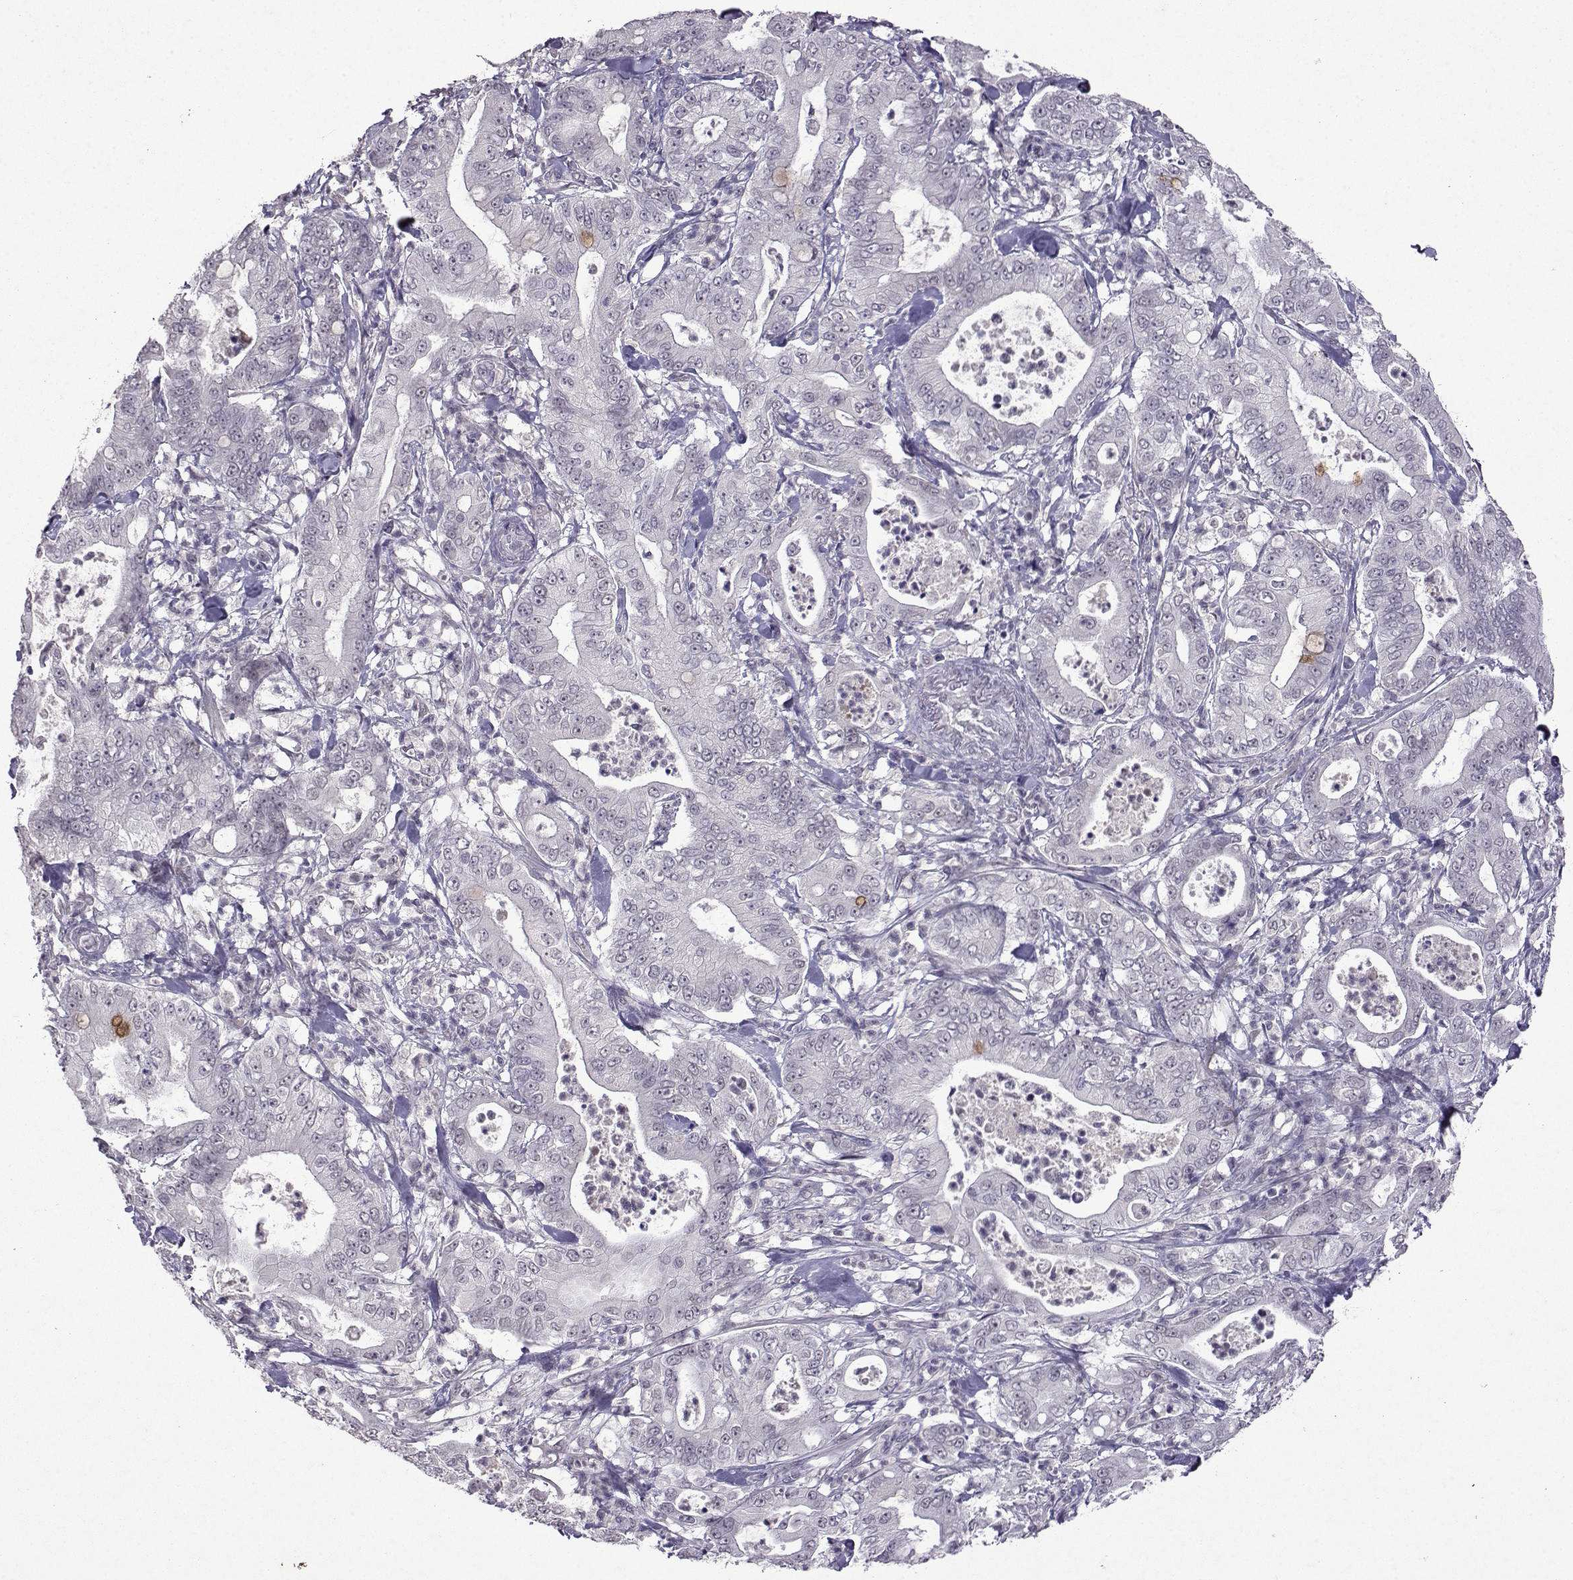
{"staining": {"intensity": "negative", "quantity": "none", "location": "none"}, "tissue": "pancreatic cancer", "cell_type": "Tumor cells", "image_type": "cancer", "snomed": [{"axis": "morphology", "description": "Adenocarcinoma, NOS"}, {"axis": "topography", "description": "Pancreas"}], "caption": "DAB (3,3'-diaminobenzidine) immunohistochemical staining of human adenocarcinoma (pancreatic) exhibits no significant staining in tumor cells.", "gene": "CCL28", "patient": {"sex": "male", "age": 71}}